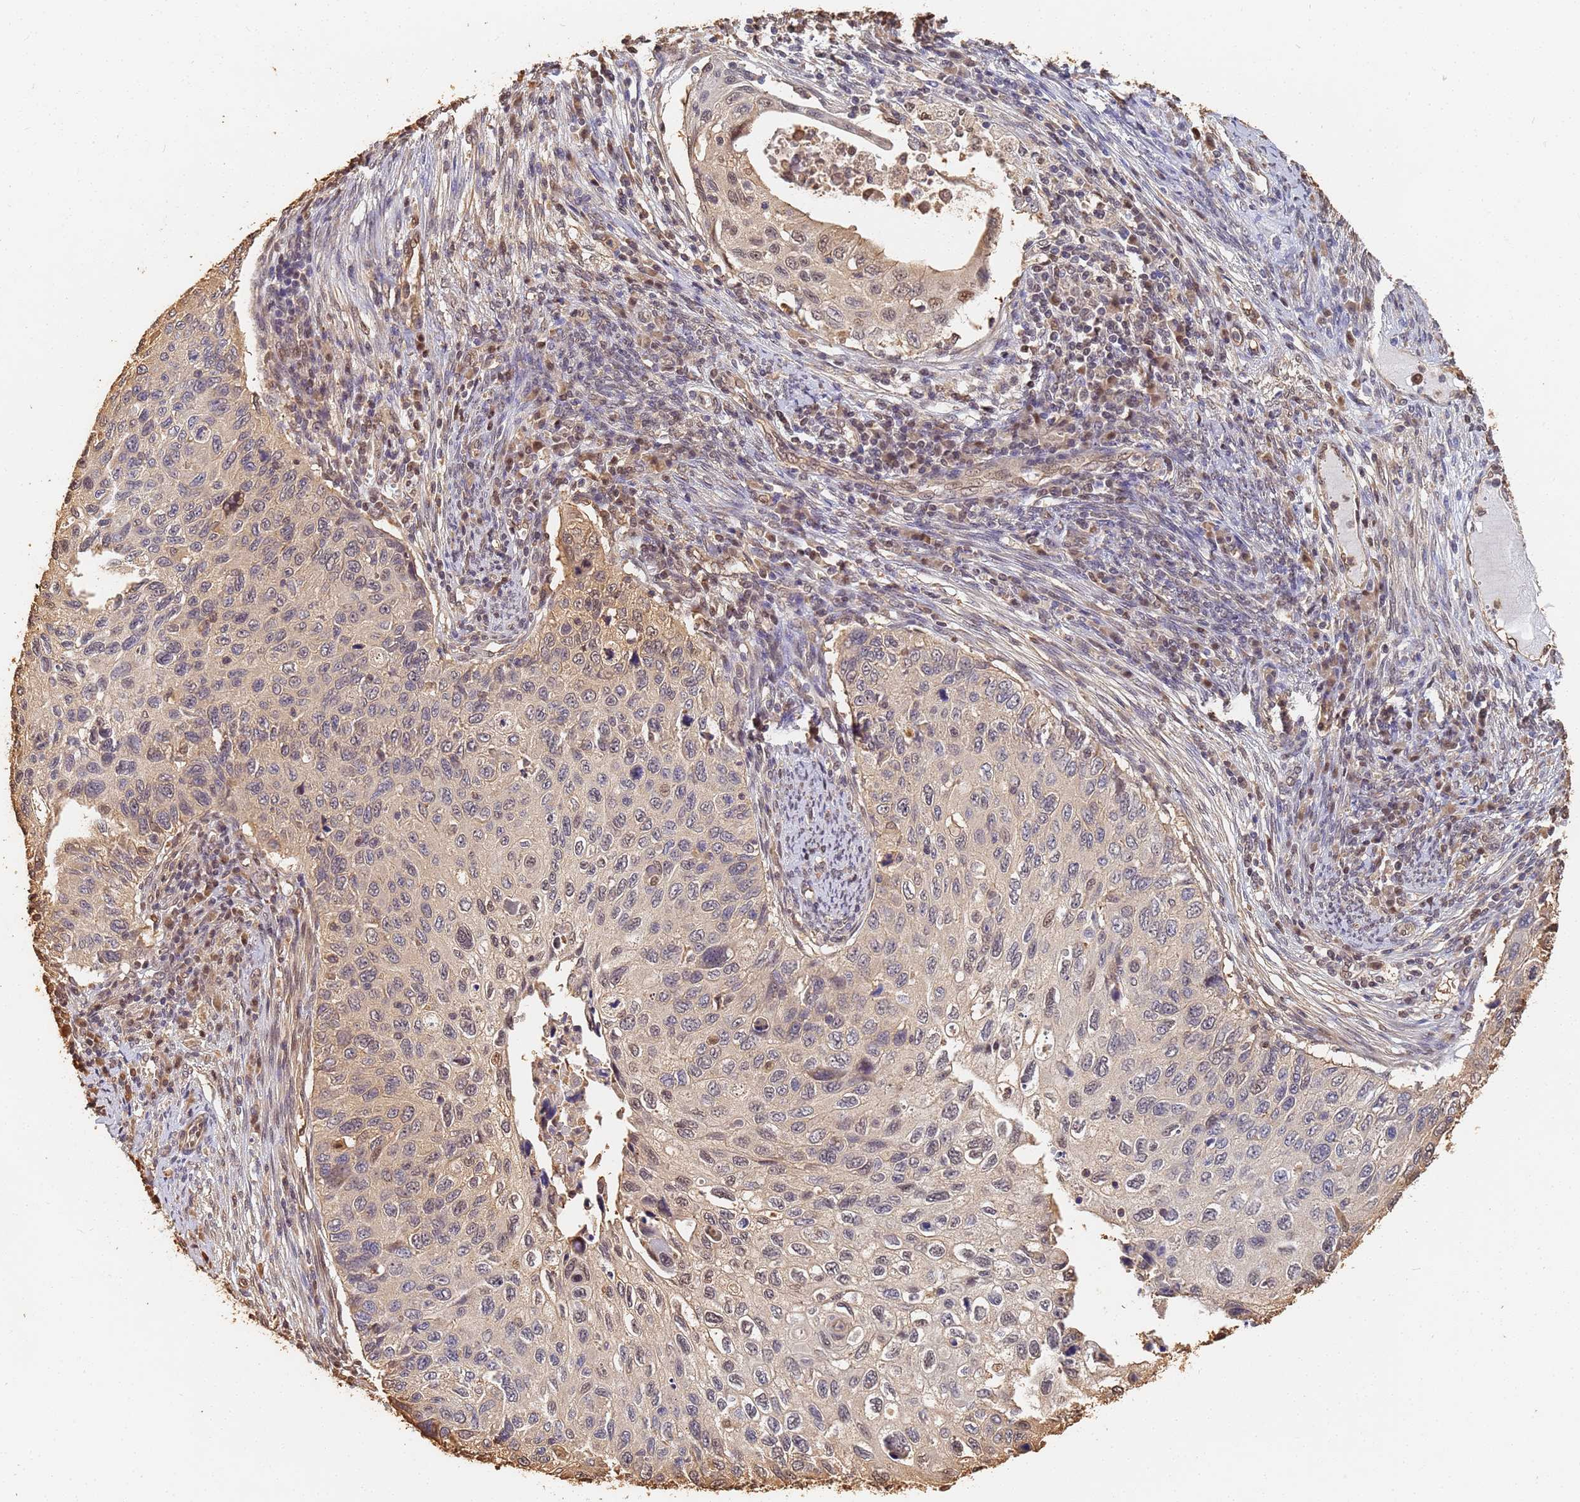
{"staining": {"intensity": "weak", "quantity": "<25%", "location": "nuclear"}, "tissue": "cervical cancer", "cell_type": "Tumor cells", "image_type": "cancer", "snomed": [{"axis": "morphology", "description": "Squamous cell carcinoma, NOS"}, {"axis": "topography", "description": "Cervix"}], "caption": "An image of cervical cancer (squamous cell carcinoma) stained for a protein displays no brown staining in tumor cells.", "gene": "JAK2", "patient": {"sex": "female", "age": 70}}